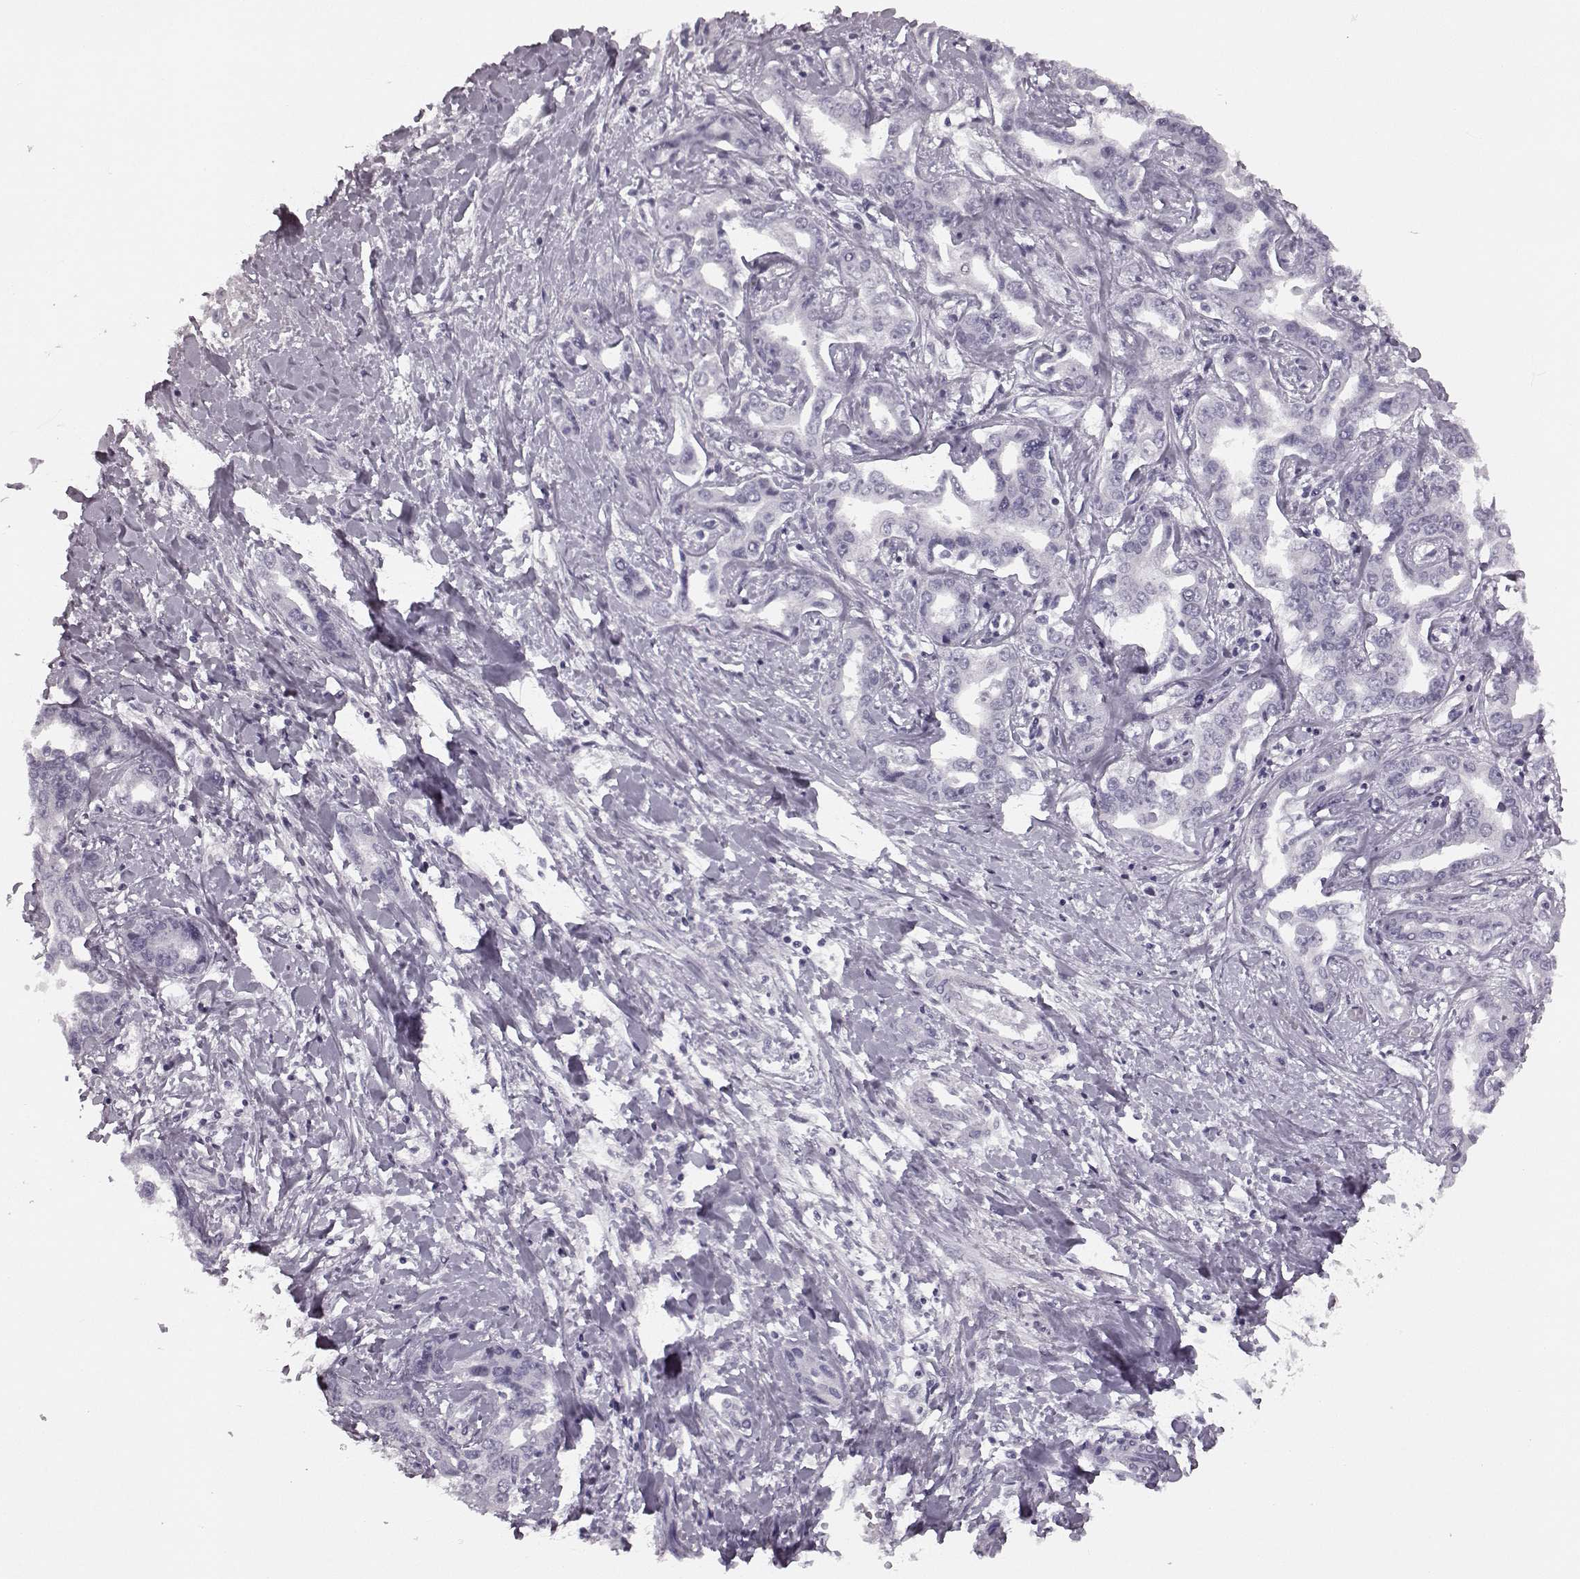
{"staining": {"intensity": "negative", "quantity": "none", "location": "none"}, "tissue": "liver cancer", "cell_type": "Tumor cells", "image_type": "cancer", "snomed": [{"axis": "morphology", "description": "Cholangiocarcinoma"}, {"axis": "topography", "description": "Liver"}], "caption": "There is no significant staining in tumor cells of cholangiocarcinoma (liver).", "gene": "SEMG2", "patient": {"sex": "male", "age": 59}}